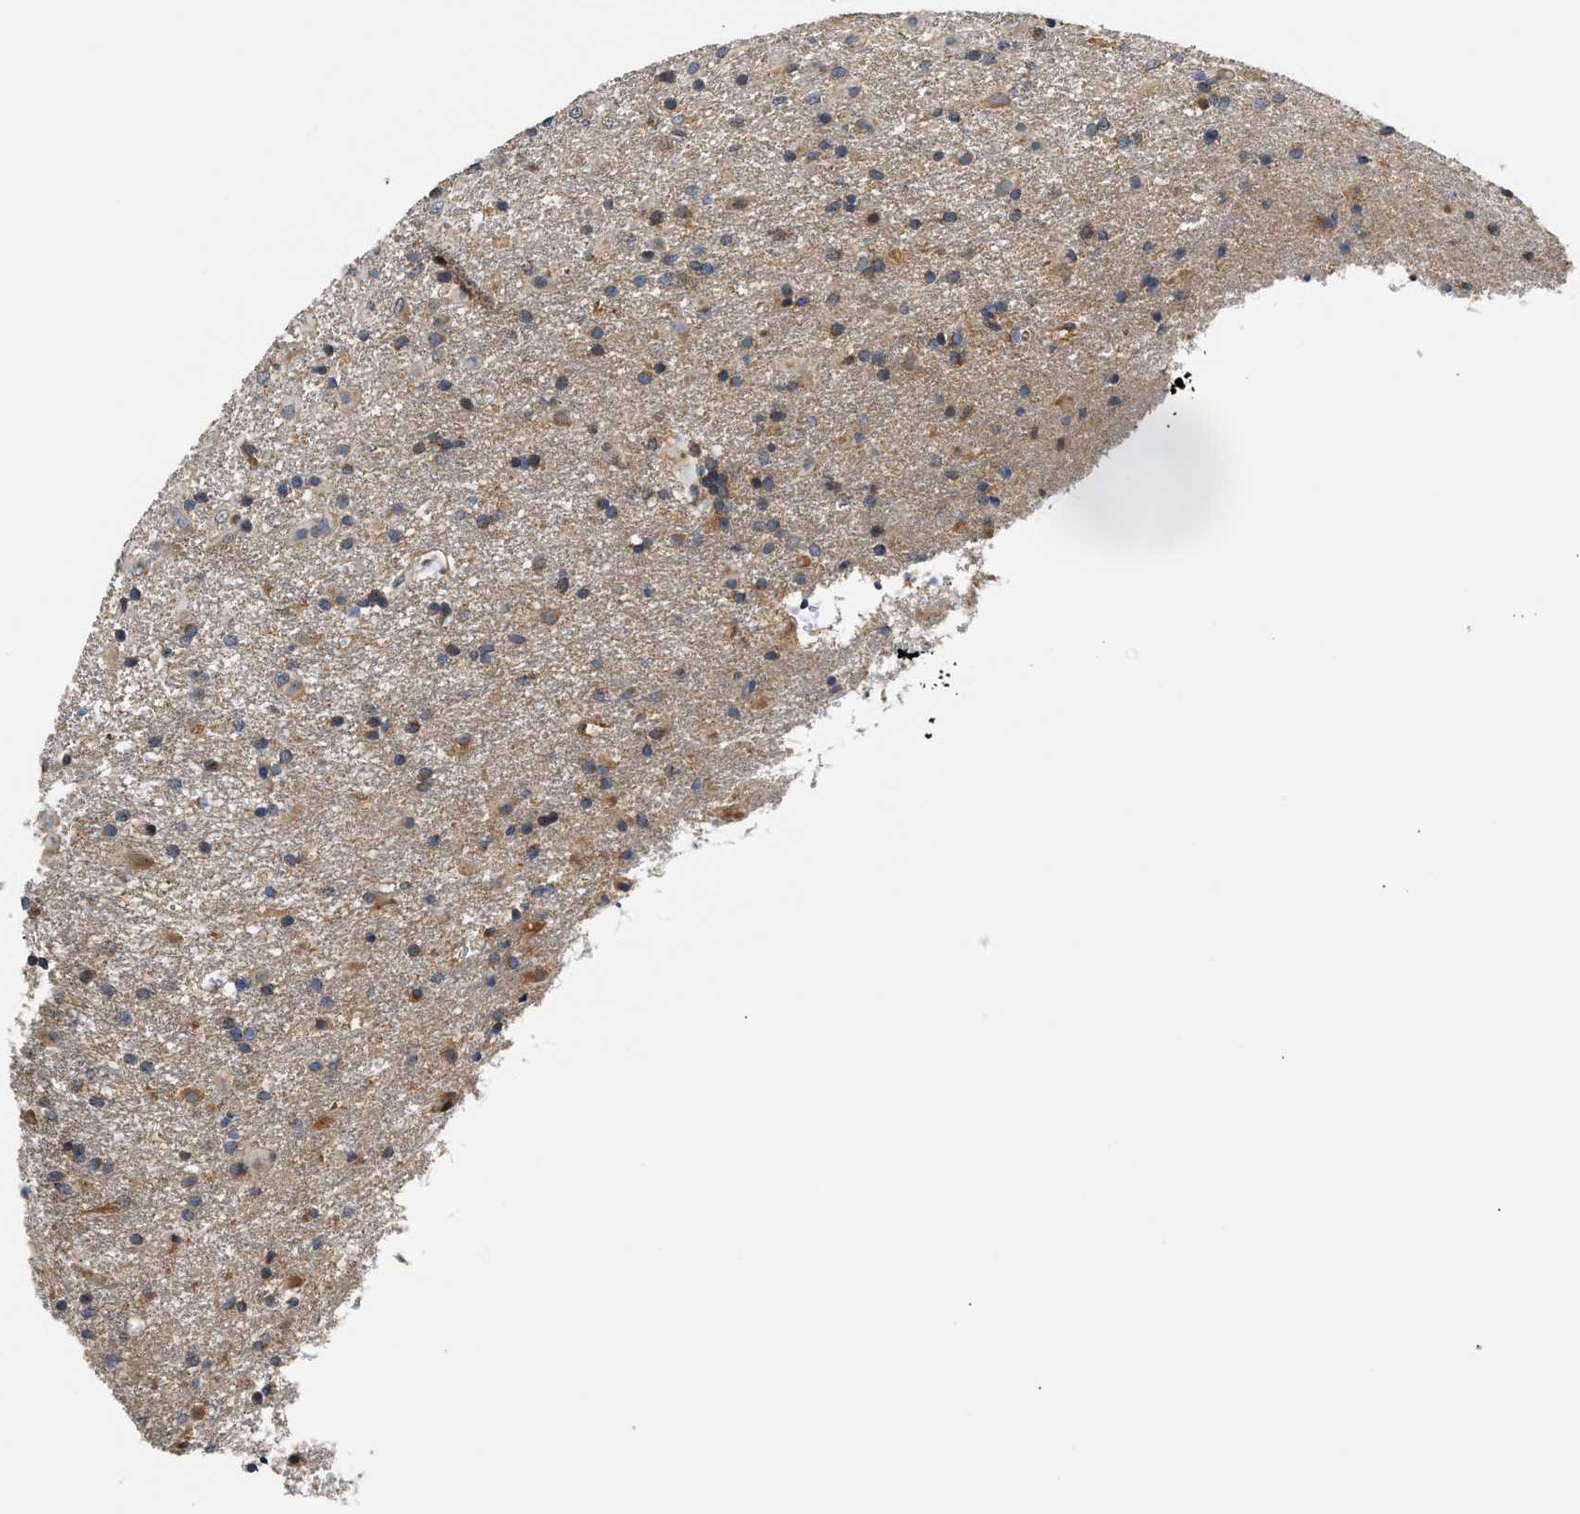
{"staining": {"intensity": "weak", "quantity": "25%-75%", "location": "cytoplasmic/membranous"}, "tissue": "glioma", "cell_type": "Tumor cells", "image_type": "cancer", "snomed": [{"axis": "morphology", "description": "Glioma, malignant, Low grade"}, {"axis": "topography", "description": "Brain"}], "caption": "Immunohistochemical staining of malignant glioma (low-grade) demonstrates weak cytoplasmic/membranous protein positivity in about 25%-75% of tumor cells.", "gene": "TEX2", "patient": {"sex": "male", "age": 65}}